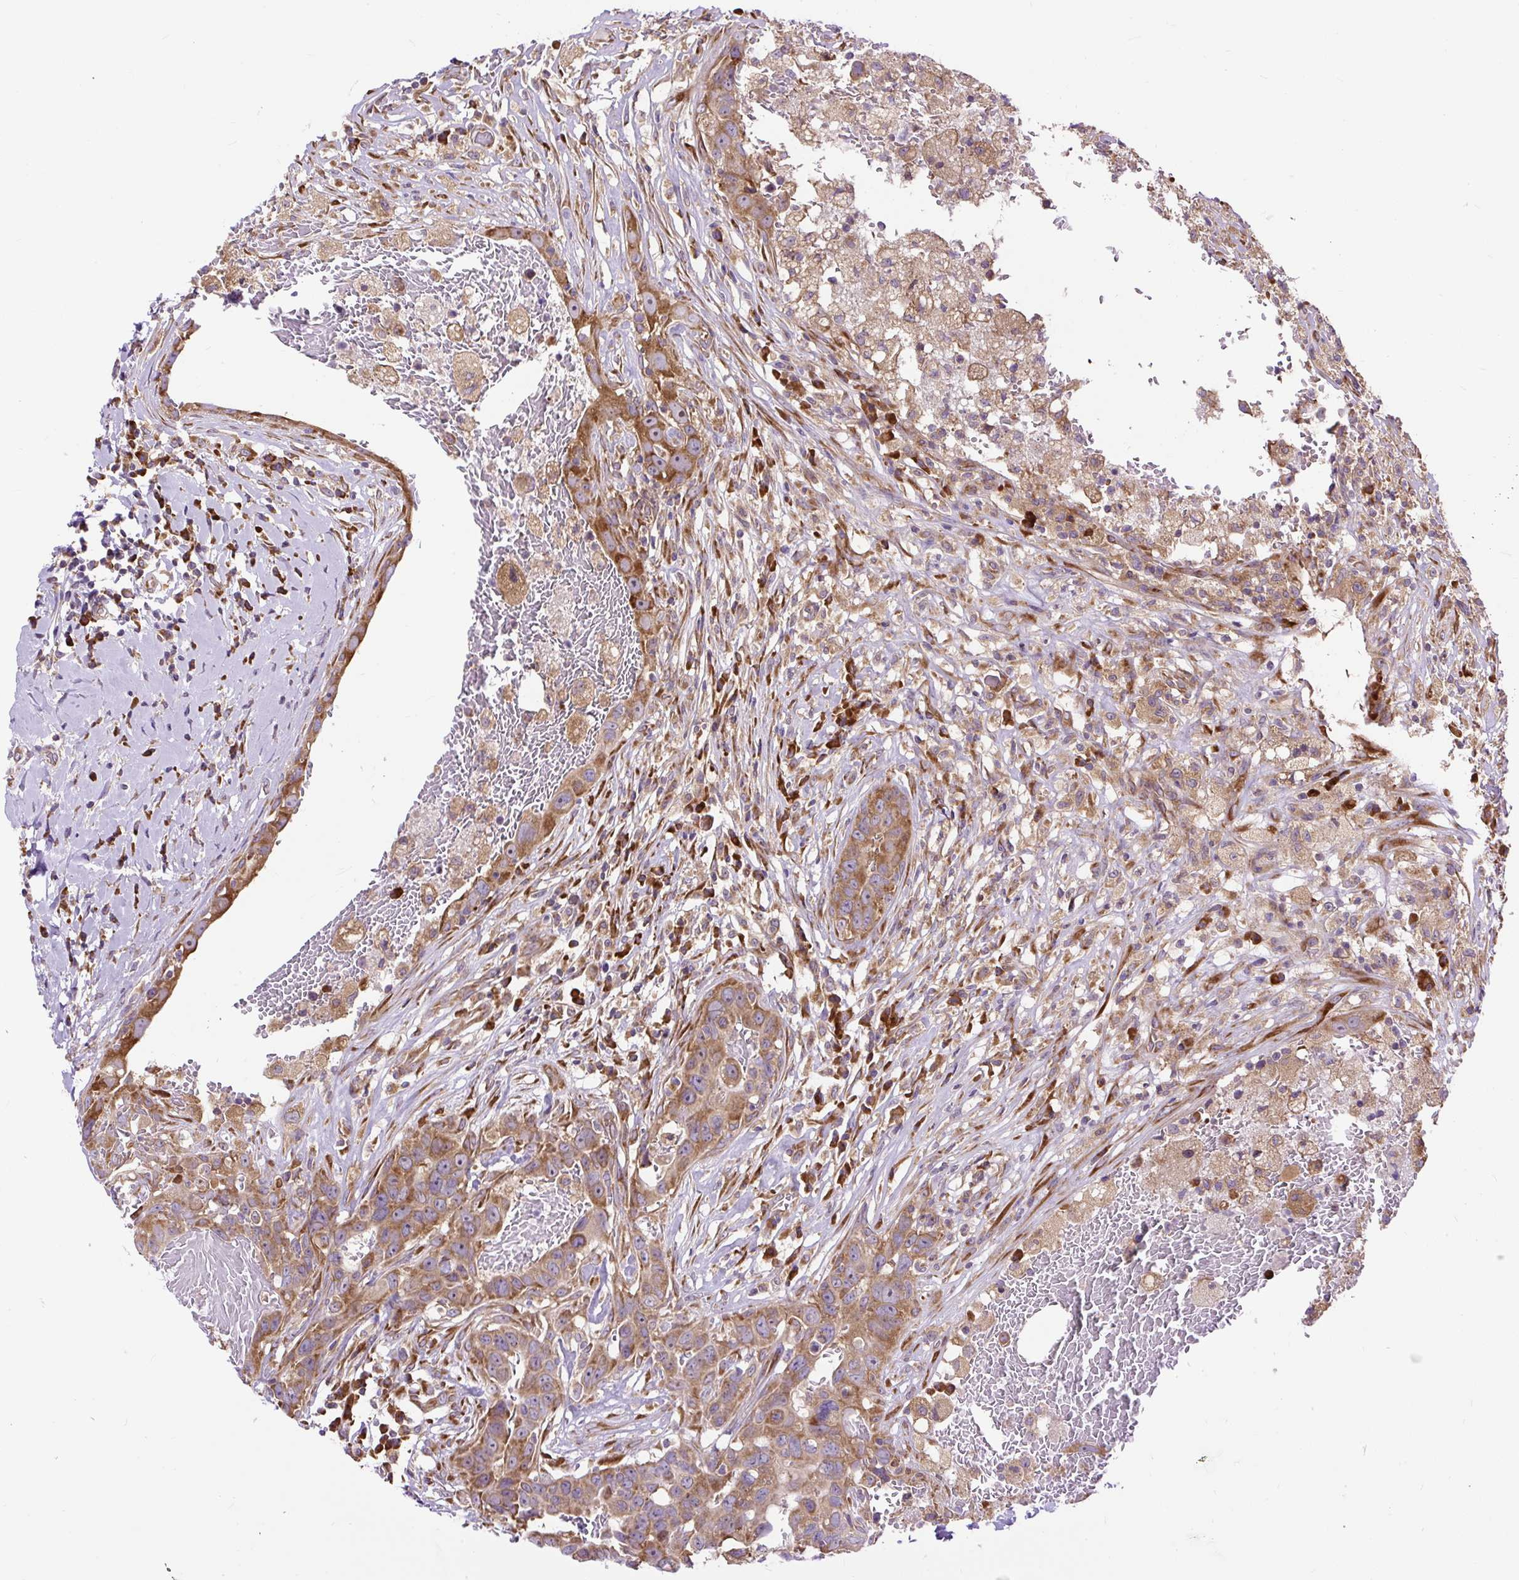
{"staining": {"intensity": "moderate", "quantity": ">75%", "location": "cytoplasmic/membranous"}, "tissue": "breast cancer", "cell_type": "Tumor cells", "image_type": "cancer", "snomed": [{"axis": "morphology", "description": "Duct carcinoma"}, {"axis": "topography", "description": "Breast"}], "caption": "Breast infiltrating ductal carcinoma was stained to show a protein in brown. There is medium levels of moderate cytoplasmic/membranous staining in about >75% of tumor cells. (DAB (3,3'-diaminobenzidine) IHC, brown staining for protein, blue staining for nuclei).", "gene": "RPS5", "patient": {"sex": "female", "age": 27}}